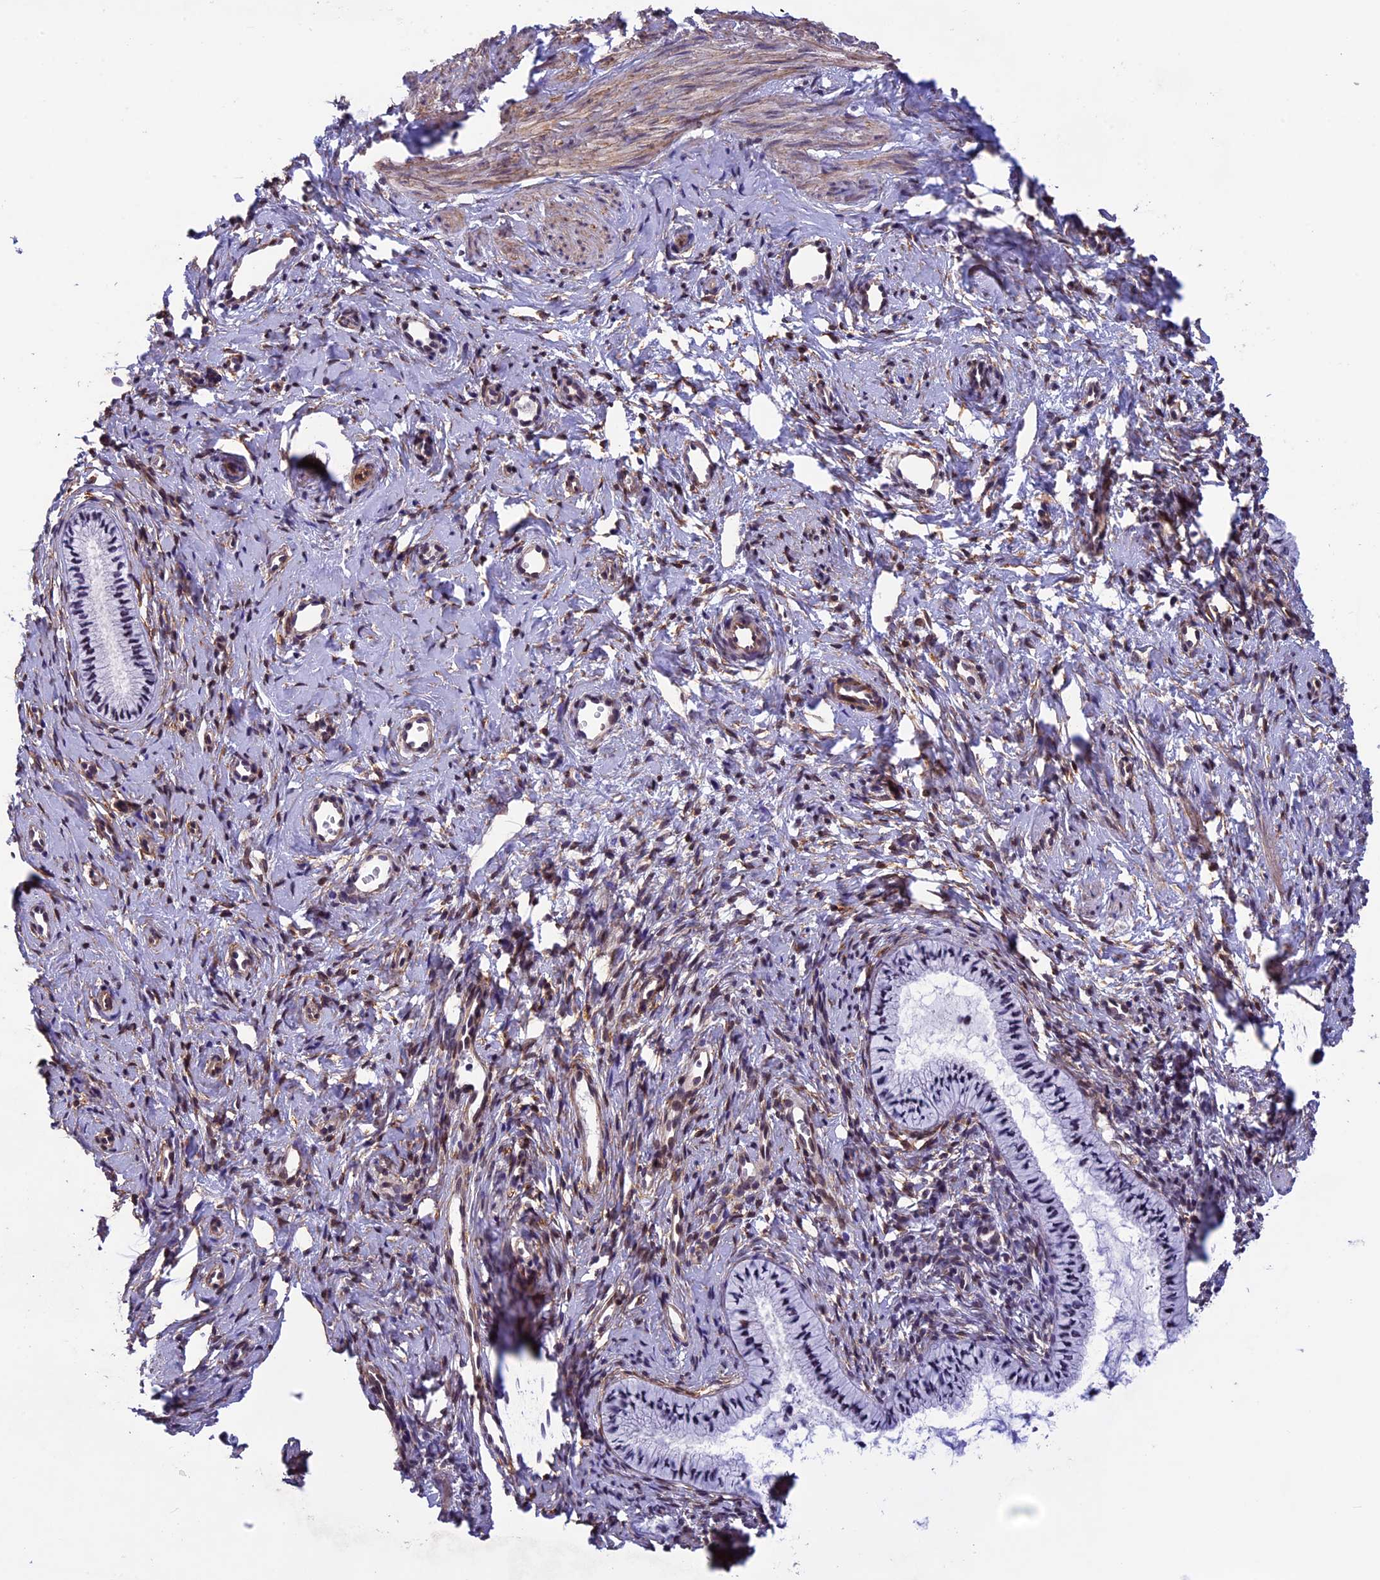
{"staining": {"intensity": "negative", "quantity": "none", "location": "none"}, "tissue": "cervix", "cell_type": "Glandular cells", "image_type": "normal", "snomed": [{"axis": "morphology", "description": "Normal tissue, NOS"}, {"axis": "topography", "description": "Cervix"}], "caption": "Histopathology image shows no significant protein positivity in glandular cells of benign cervix. (Brightfield microscopy of DAB (3,3'-diaminobenzidine) IHC at high magnification).", "gene": "NIPBL", "patient": {"sex": "female", "age": 57}}